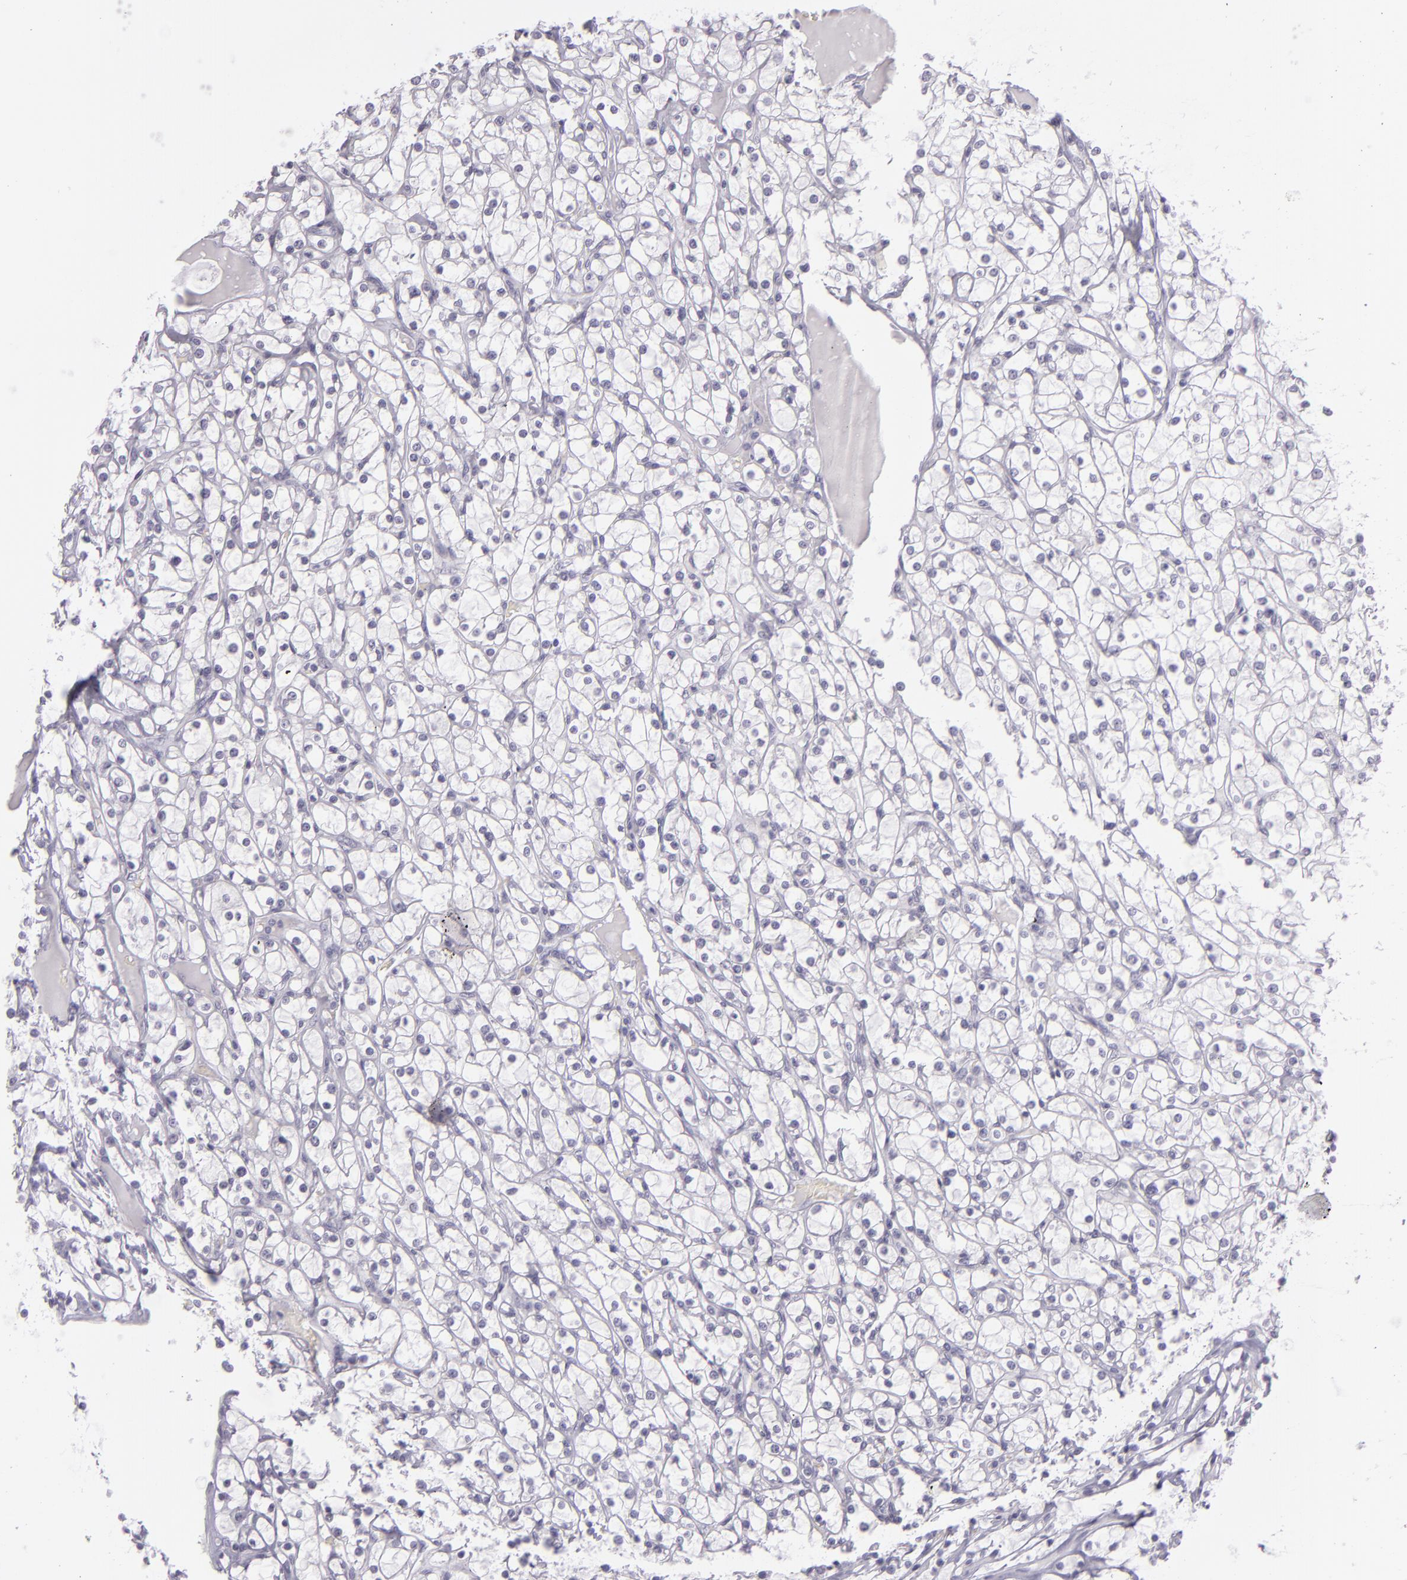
{"staining": {"intensity": "negative", "quantity": "none", "location": "none"}, "tissue": "renal cancer", "cell_type": "Tumor cells", "image_type": "cancer", "snomed": [{"axis": "morphology", "description": "Adenocarcinoma, NOS"}, {"axis": "topography", "description": "Kidney"}], "caption": "An IHC image of renal cancer is shown. There is no staining in tumor cells of renal cancer.", "gene": "MCM3", "patient": {"sex": "female", "age": 73}}